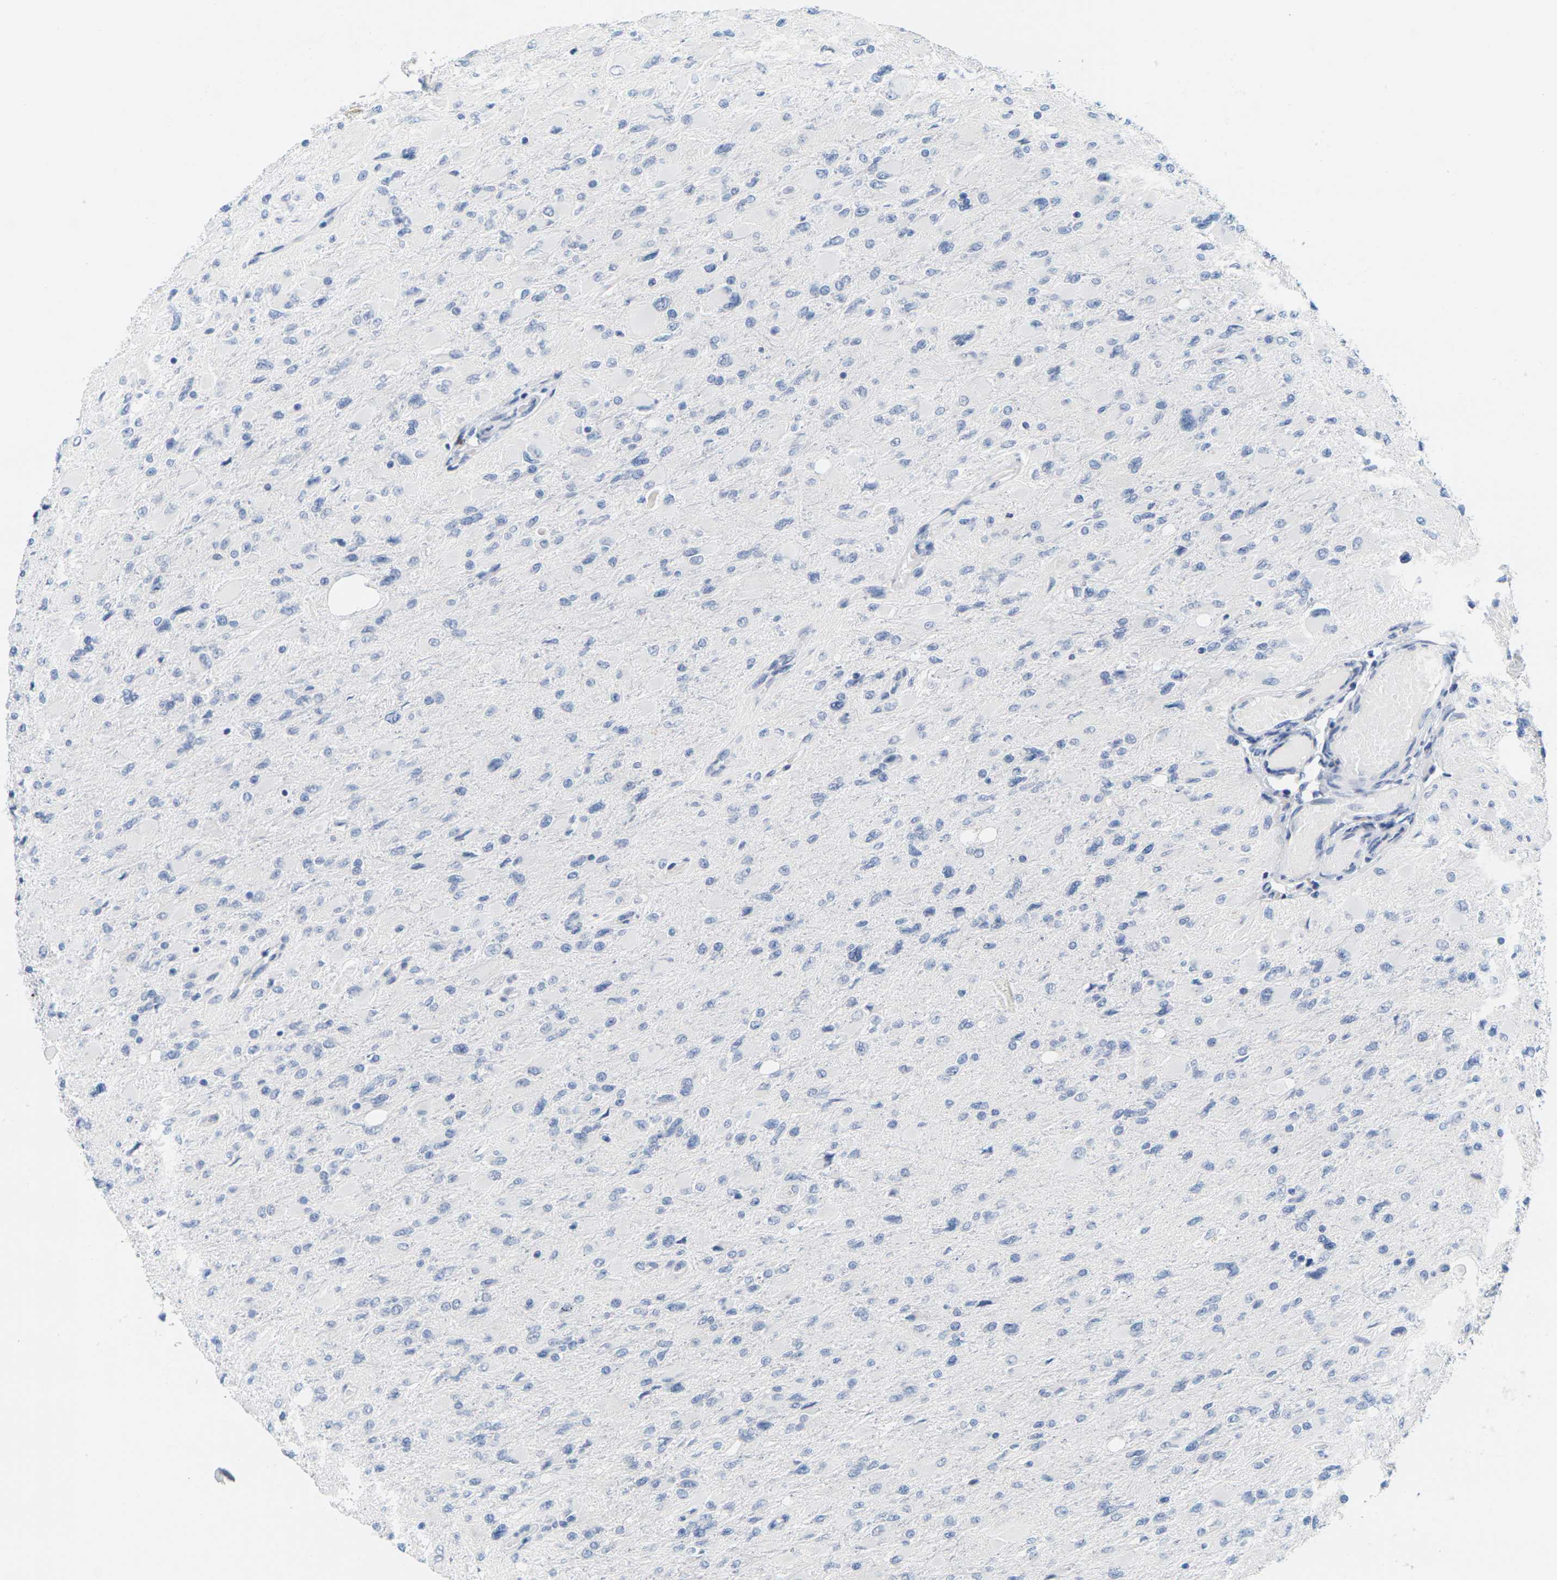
{"staining": {"intensity": "negative", "quantity": "none", "location": "none"}, "tissue": "glioma", "cell_type": "Tumor cells", "image_type": "cancer", "snomed": [{"axis": "morphology", "description": "Glioma, malignant, High grade"}, {"axis": "topography", "description": "Cerebral cortex"}], "caption": "DAB immunohistochemical staining of glioma shows no significant staining in tumor cells.", "gene": "HLA-DOB", "patient": {"sex": "female", "age": 36}}